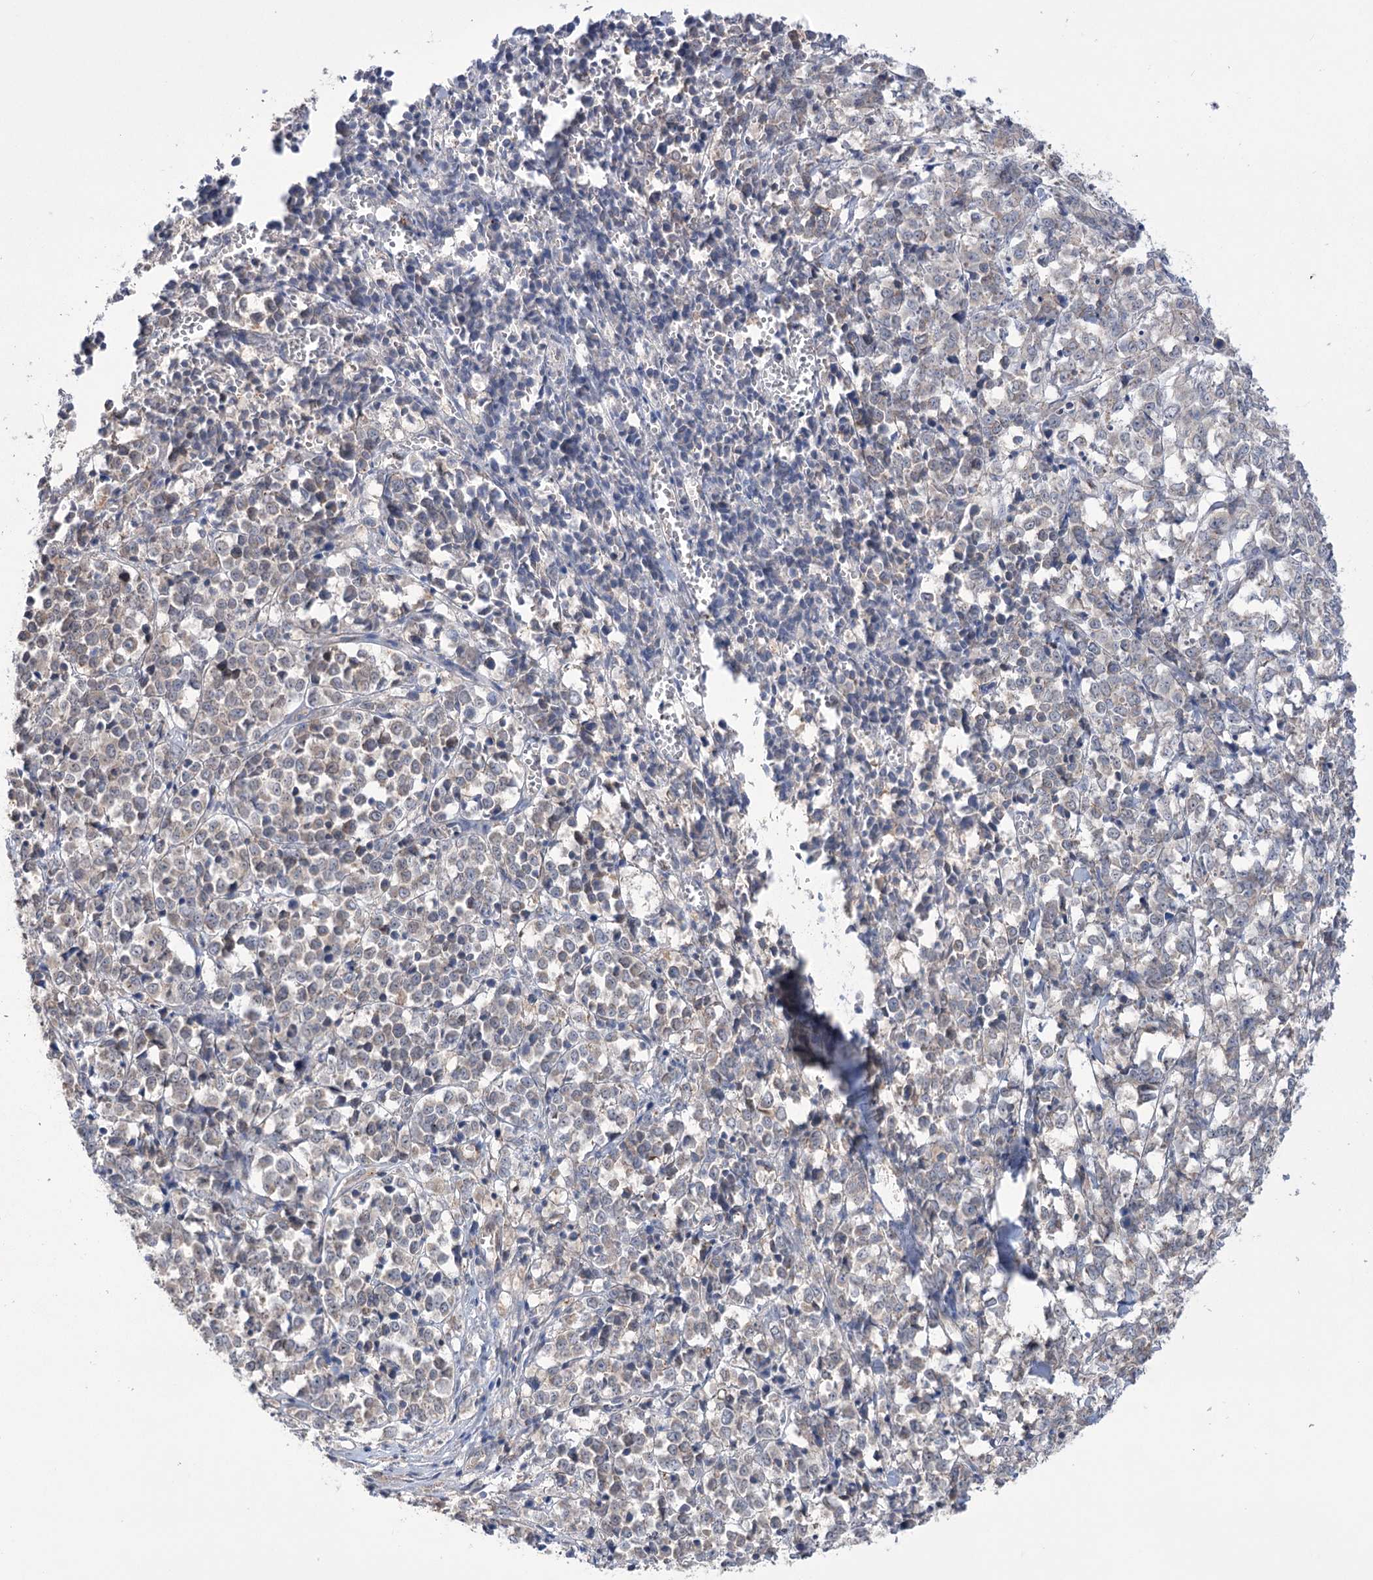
{"staining": {"intensity": "negative", "quantity": "none", "location": "none"}, "tissue": "melanoma", "cell_type": "Tumor cells", "image_type": "cancer", "snomed": [{"axis": "morphology", "description": "Malignant melanoma, NOS"}, {"axis": "topography", "description": "Skin"}], "caption": "Immunohistochemical staining of human melanoma exhibits no significant staining in tumor cells.", "gene": "TRIM71", "patient": {"sex": "female", "age": 72}}